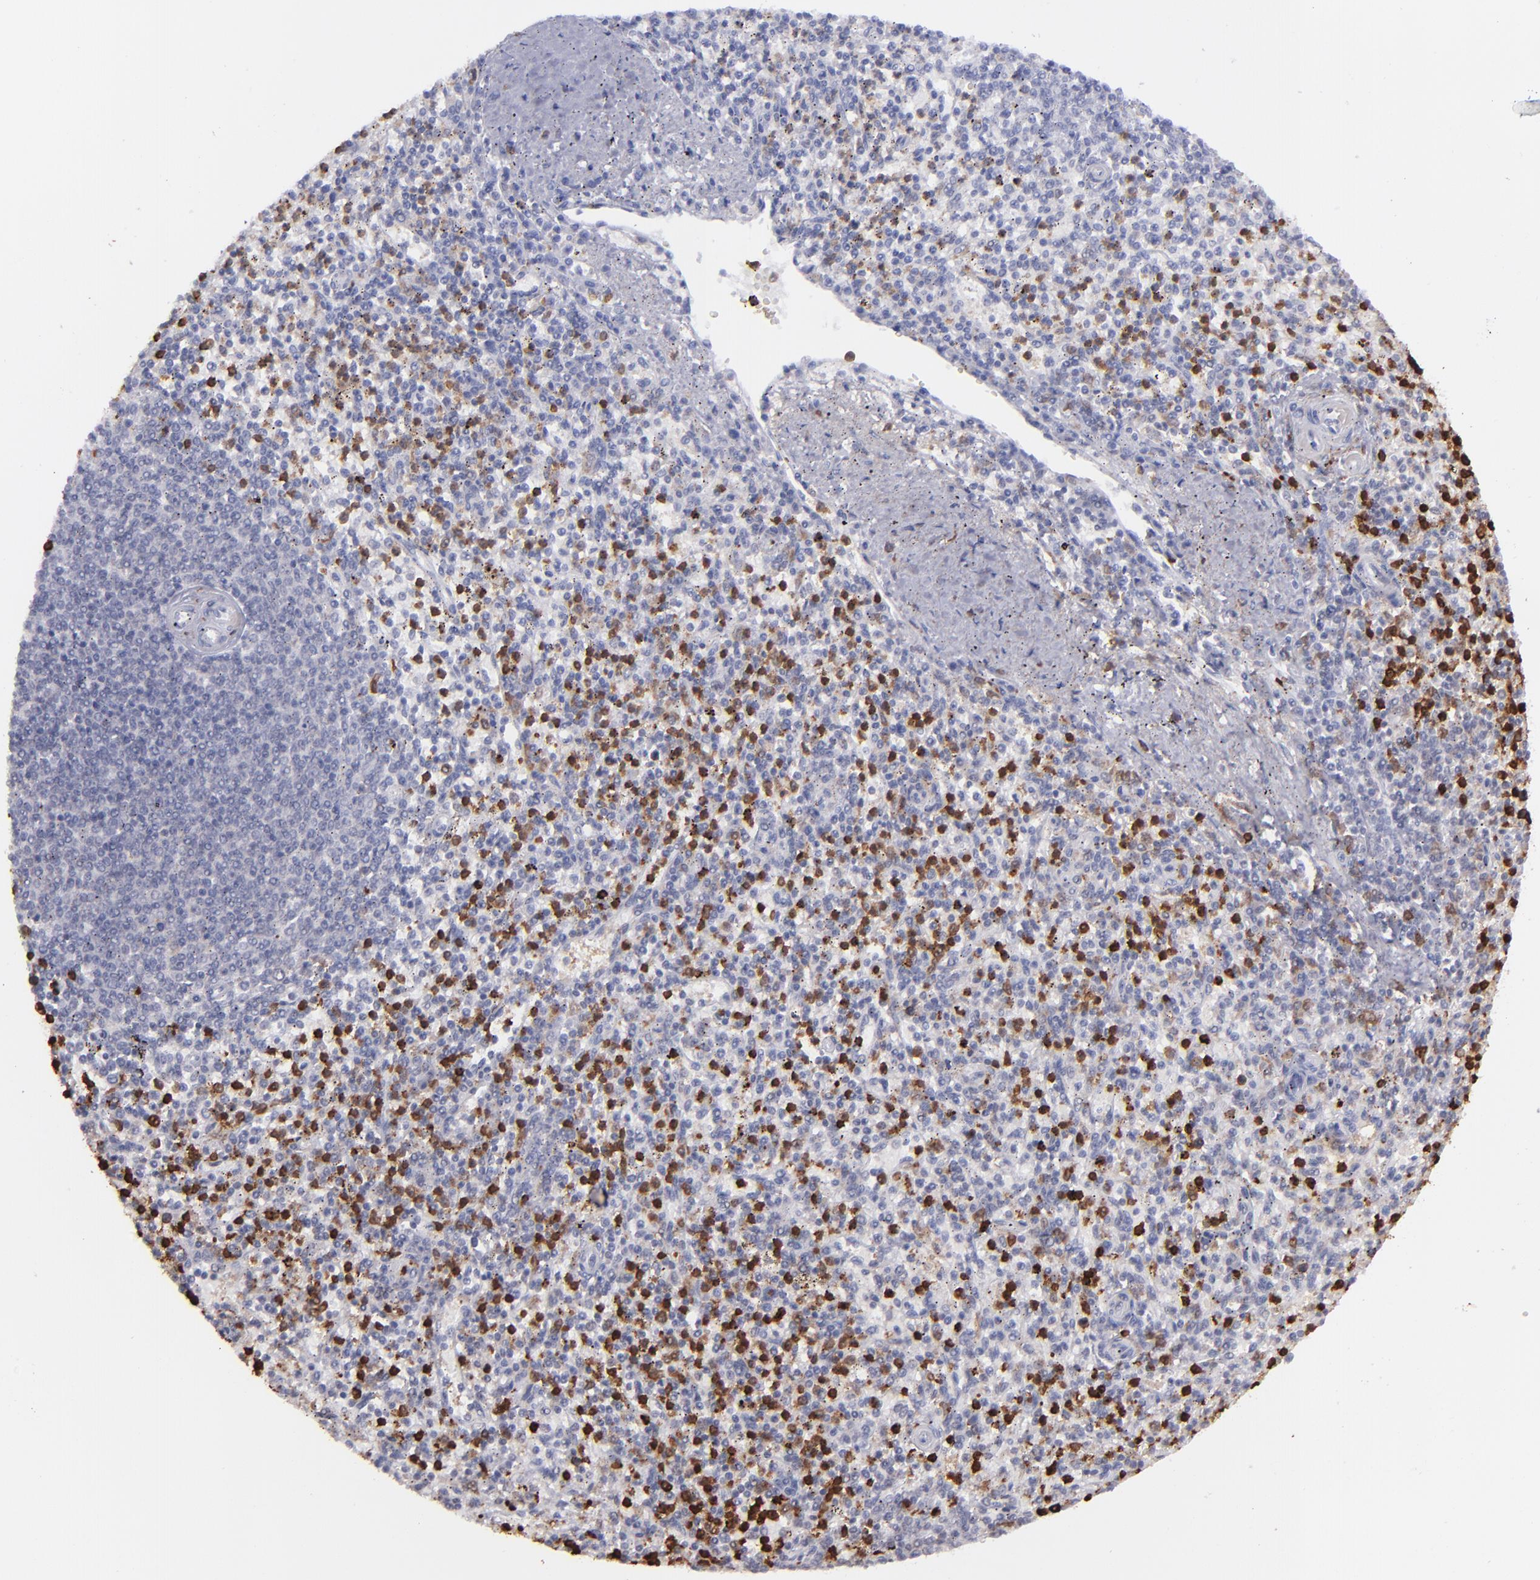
{"staining": {"intensity": "strong", "quantity": ">75%", "location": "cytoplasmic/membranous"}, "tissue": "spleen", "cell_type": "Cells in red pulp", "image_type": "normal", "snomed": [{"axis": "morphology", "description": "Normal tissue, NOS"}, {"axis": "topography", "description": "Spleen"}], "caption": "A micrograph of human spleen stained for a protein reveals strong cytoplasmic/membranous brown staining in cells in red pulp. (Stains: DAB (3,3'-diaminobenzidine) in brown, nuclei in blue, Microscopy: brightfield microscopy at high magnification).", "gene": "NCF2", "patient": {"sex": "male", "age": 72}}